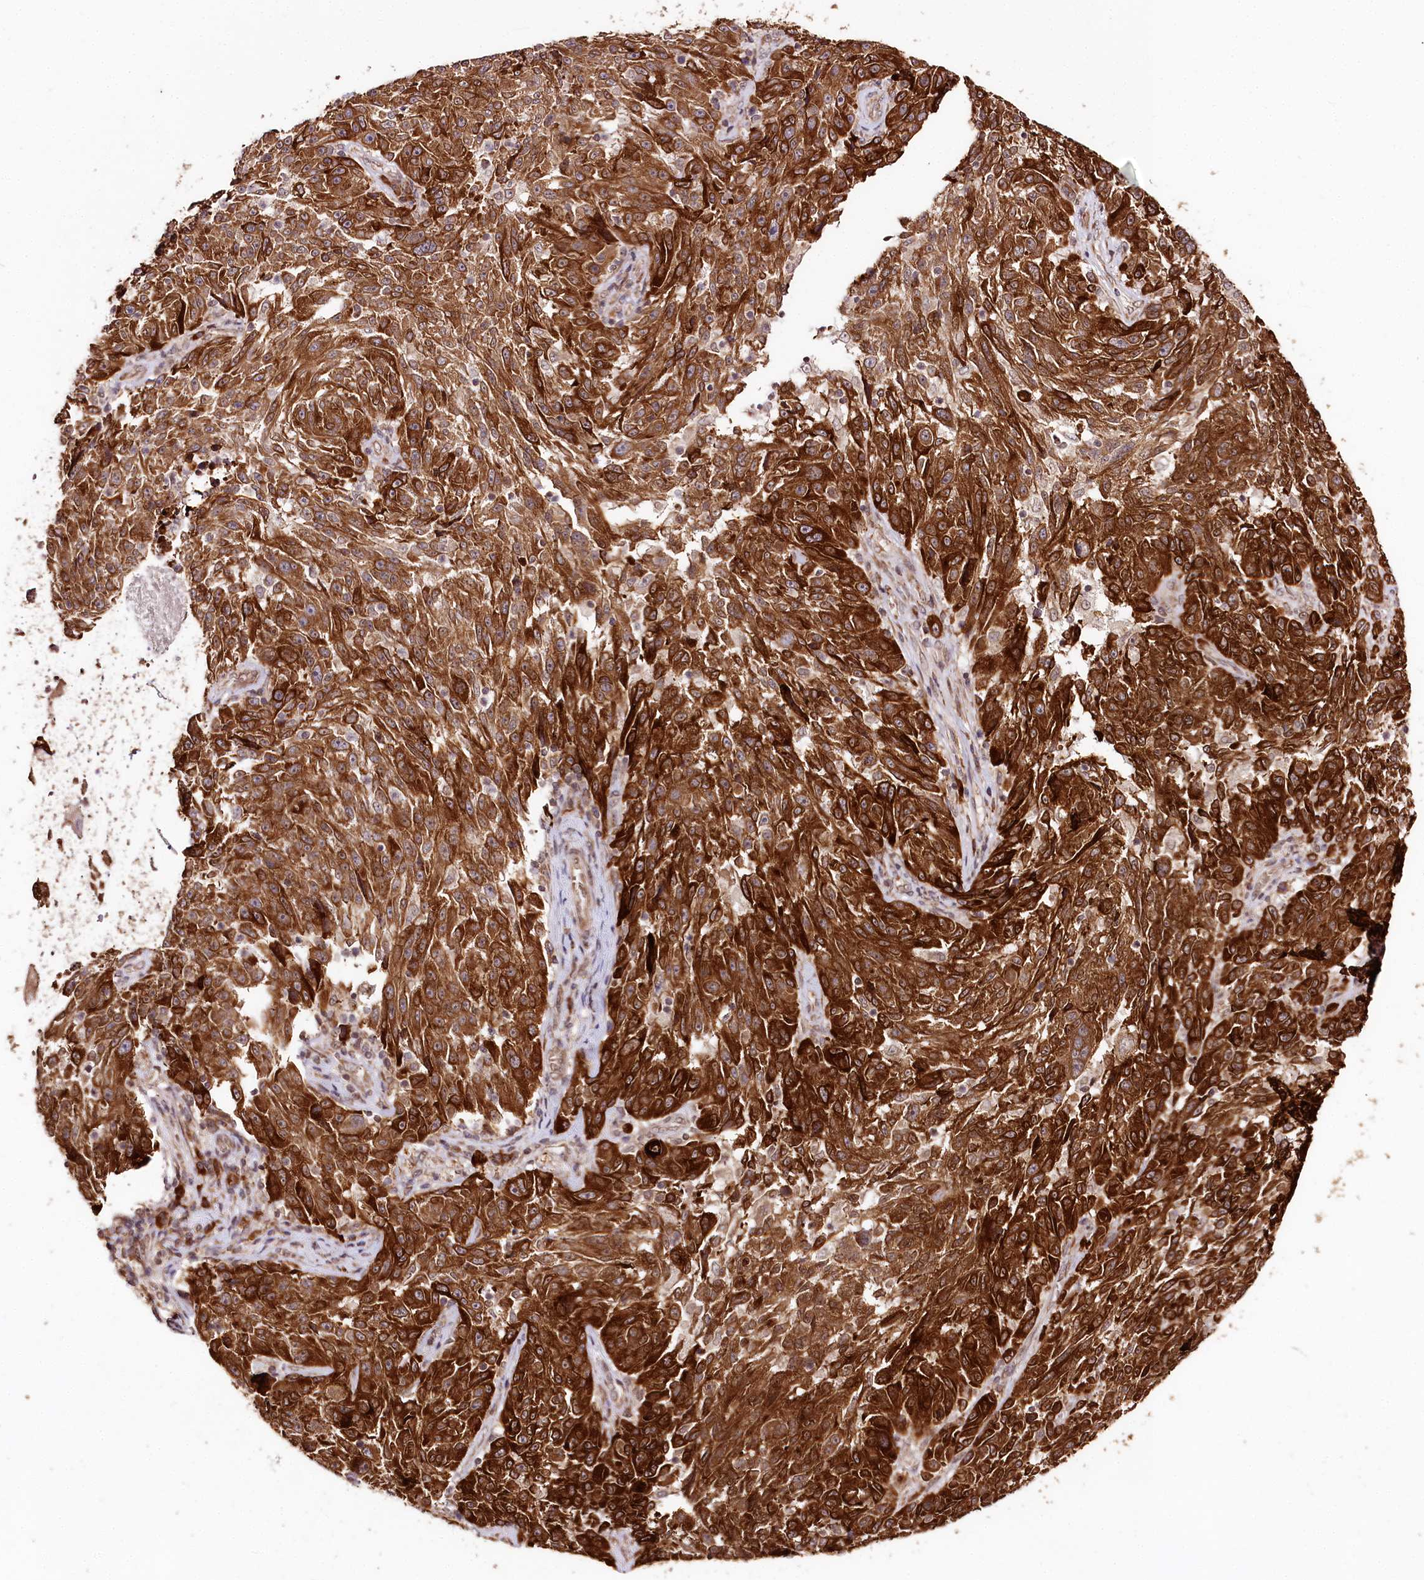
{"staining": {"intensity": "strong", "quantity": ">75%", "location": "cytoplasmic/membranous"}, "tissue": "melanoma", "cell_type": "Tumor cells", "image_type": "cancer", "snomed": [{"axis": "morphology", "description": "Malignant melanoma, NOS"}, {"axis": "topography", "description": "Skin"}], "caption": "The immunohistochemical stain shows strong cytoplasmic/membranous expression in tumor cells of melanoma tissue.", "gene": "ENSG00000144785", "patient": {"sex": "male", "age": 53}}